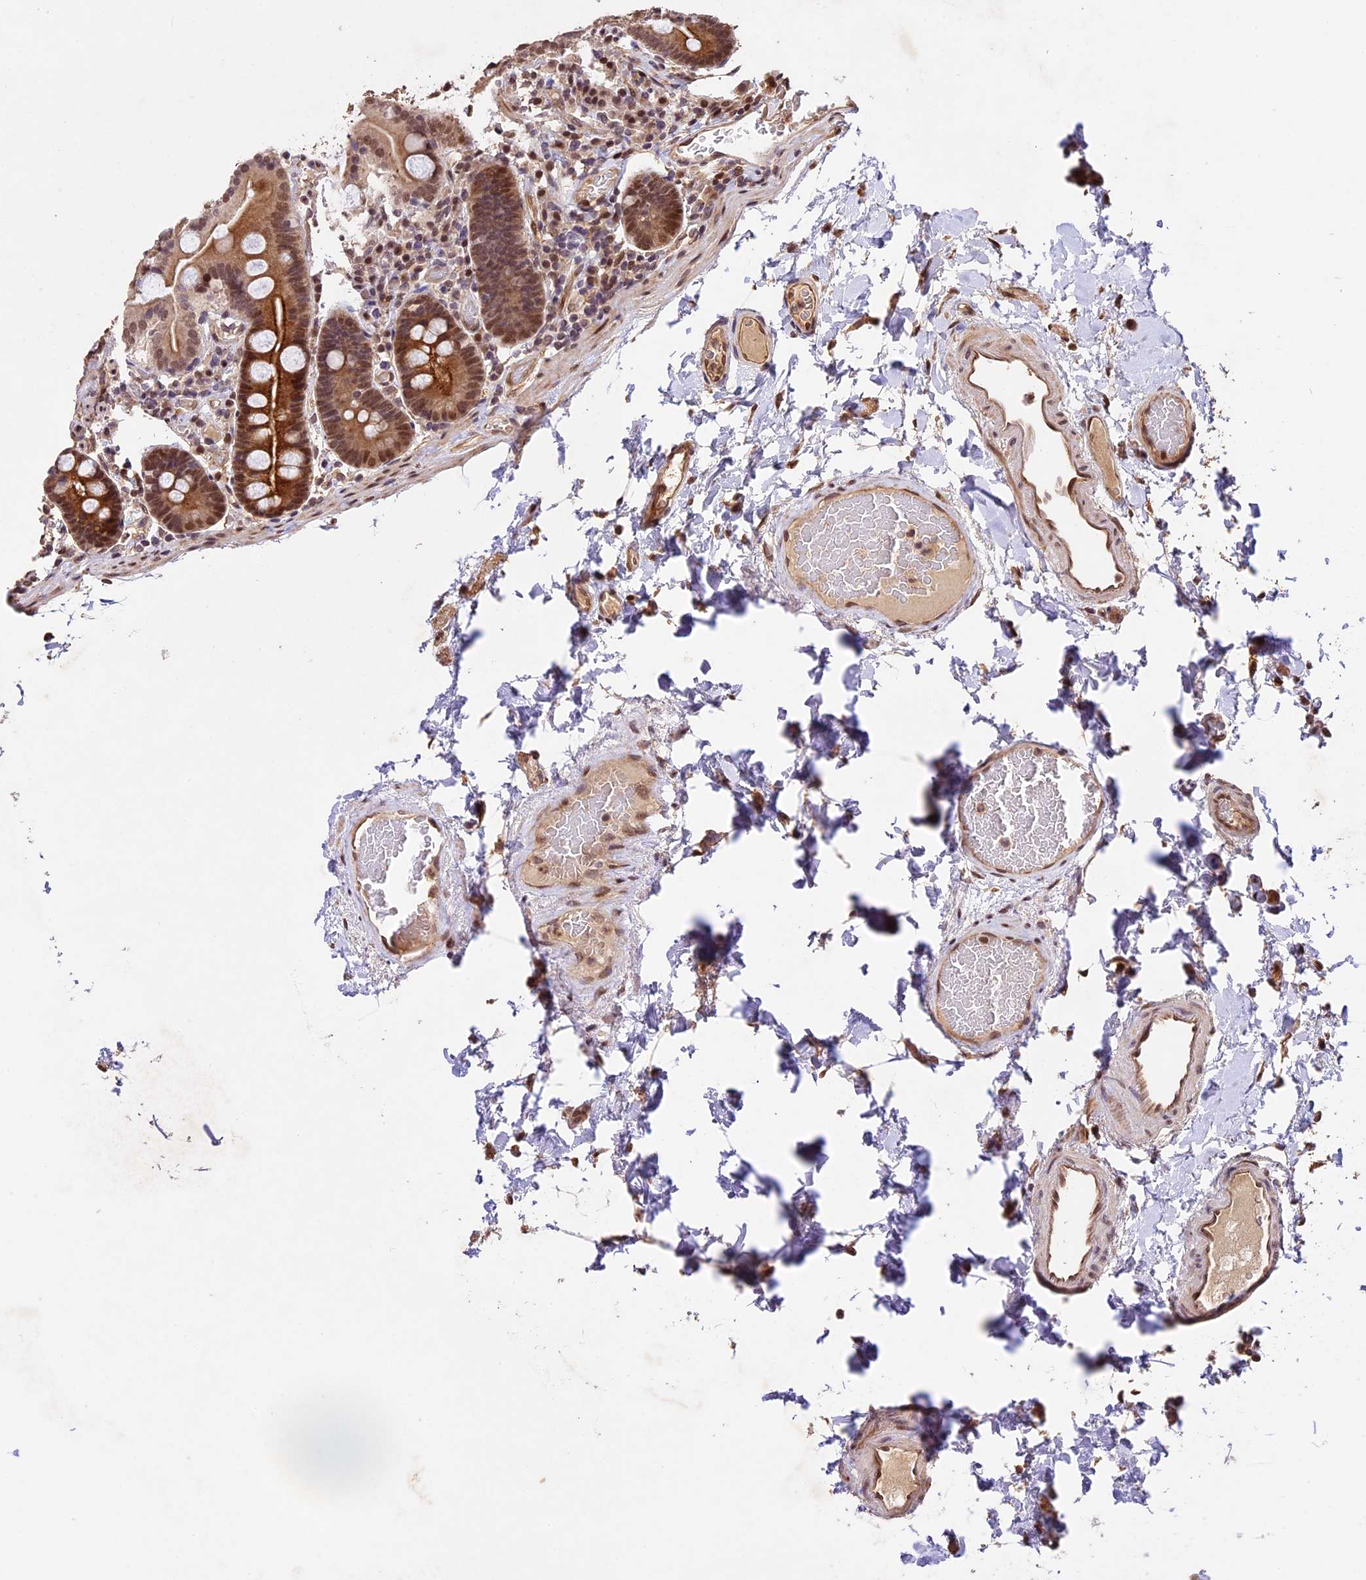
{"staining": {"intensity": "moderate", "quantity": "25%-75%", "location": "cytoplasmic/membranous,nuclear"}, "tissue": "duodenum", "cell_type": "Glandular cells", "image_type": "normal", "snomed": [{"axis": "morphology", "description": "Normal tissue, NOS"}, {"axis": "topography", "description": "Duodenum"}], "caption": "DAB (3,3'-diaminobenzidine) immunohistochemical staining of unremarkable duodenum displays moderate cytoplasmic/membranous,nuclear protein staining in about 25%-75% of glandular cells. Using DAB (3,3'-diaminobenzidine) (brown) and hematoxylin (blue) stains, captured at high magnification using brightfield microscopy.", "gene": "CDKN2AIP", "patient": {"sex": "male", "age": 55}}